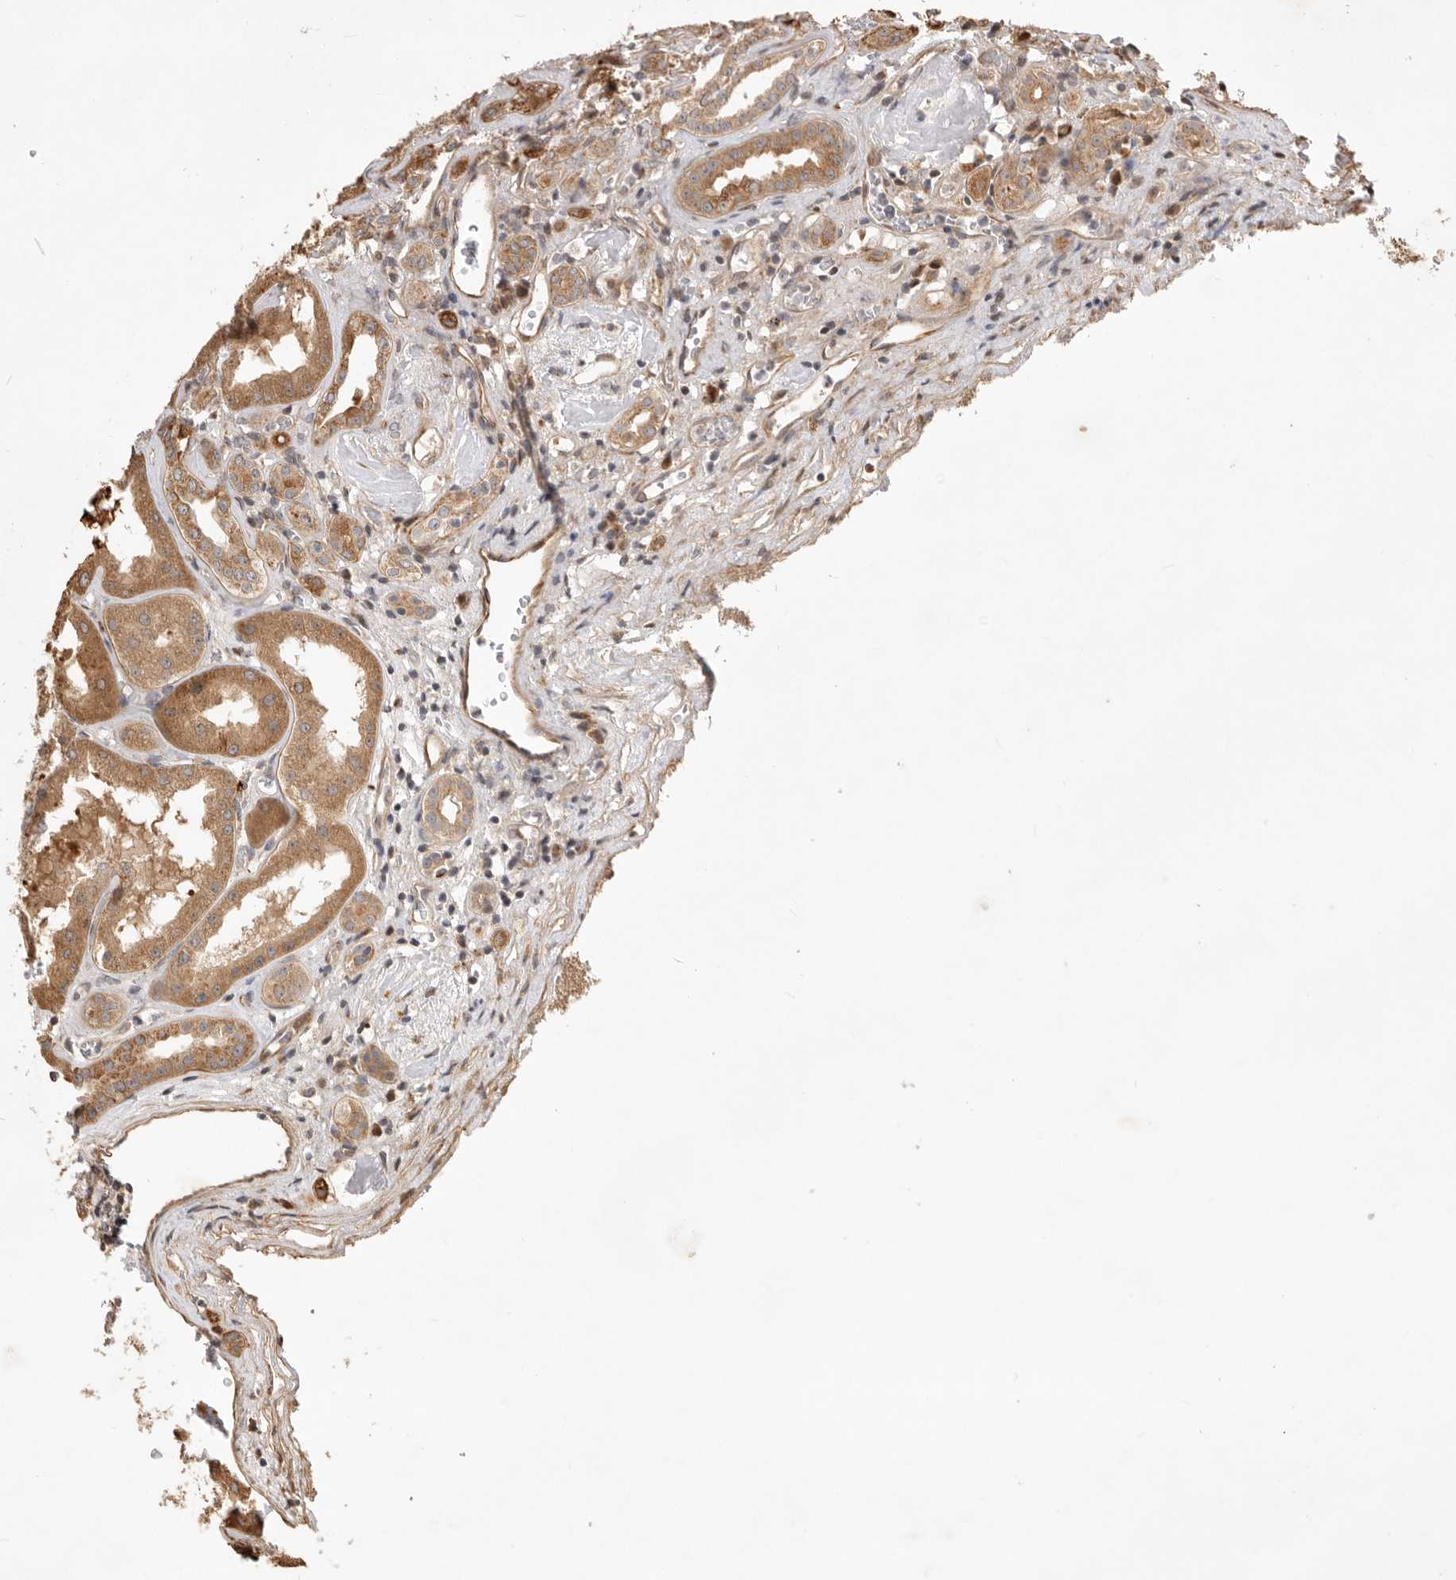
{"staining": {"intensity": "negative", "quantity": "none", "location": "none"}, "tissue": "kidney", "cell_type": "Cells in glomeruli", "image_type": "normal", "snomed": [{"axis": "morphology", "description": "Normal tissue, NOS"}, {"axis": "topography", "description": "Kidney"}], "caption": "A high-resolution histopathology image shows immunohistochemistry (IHC) staining of normal kidney, which exhibits no significant expression in cells in glomeruli.", "gene": "DPH7", "patient": {"sex": "female", "age": 56}}